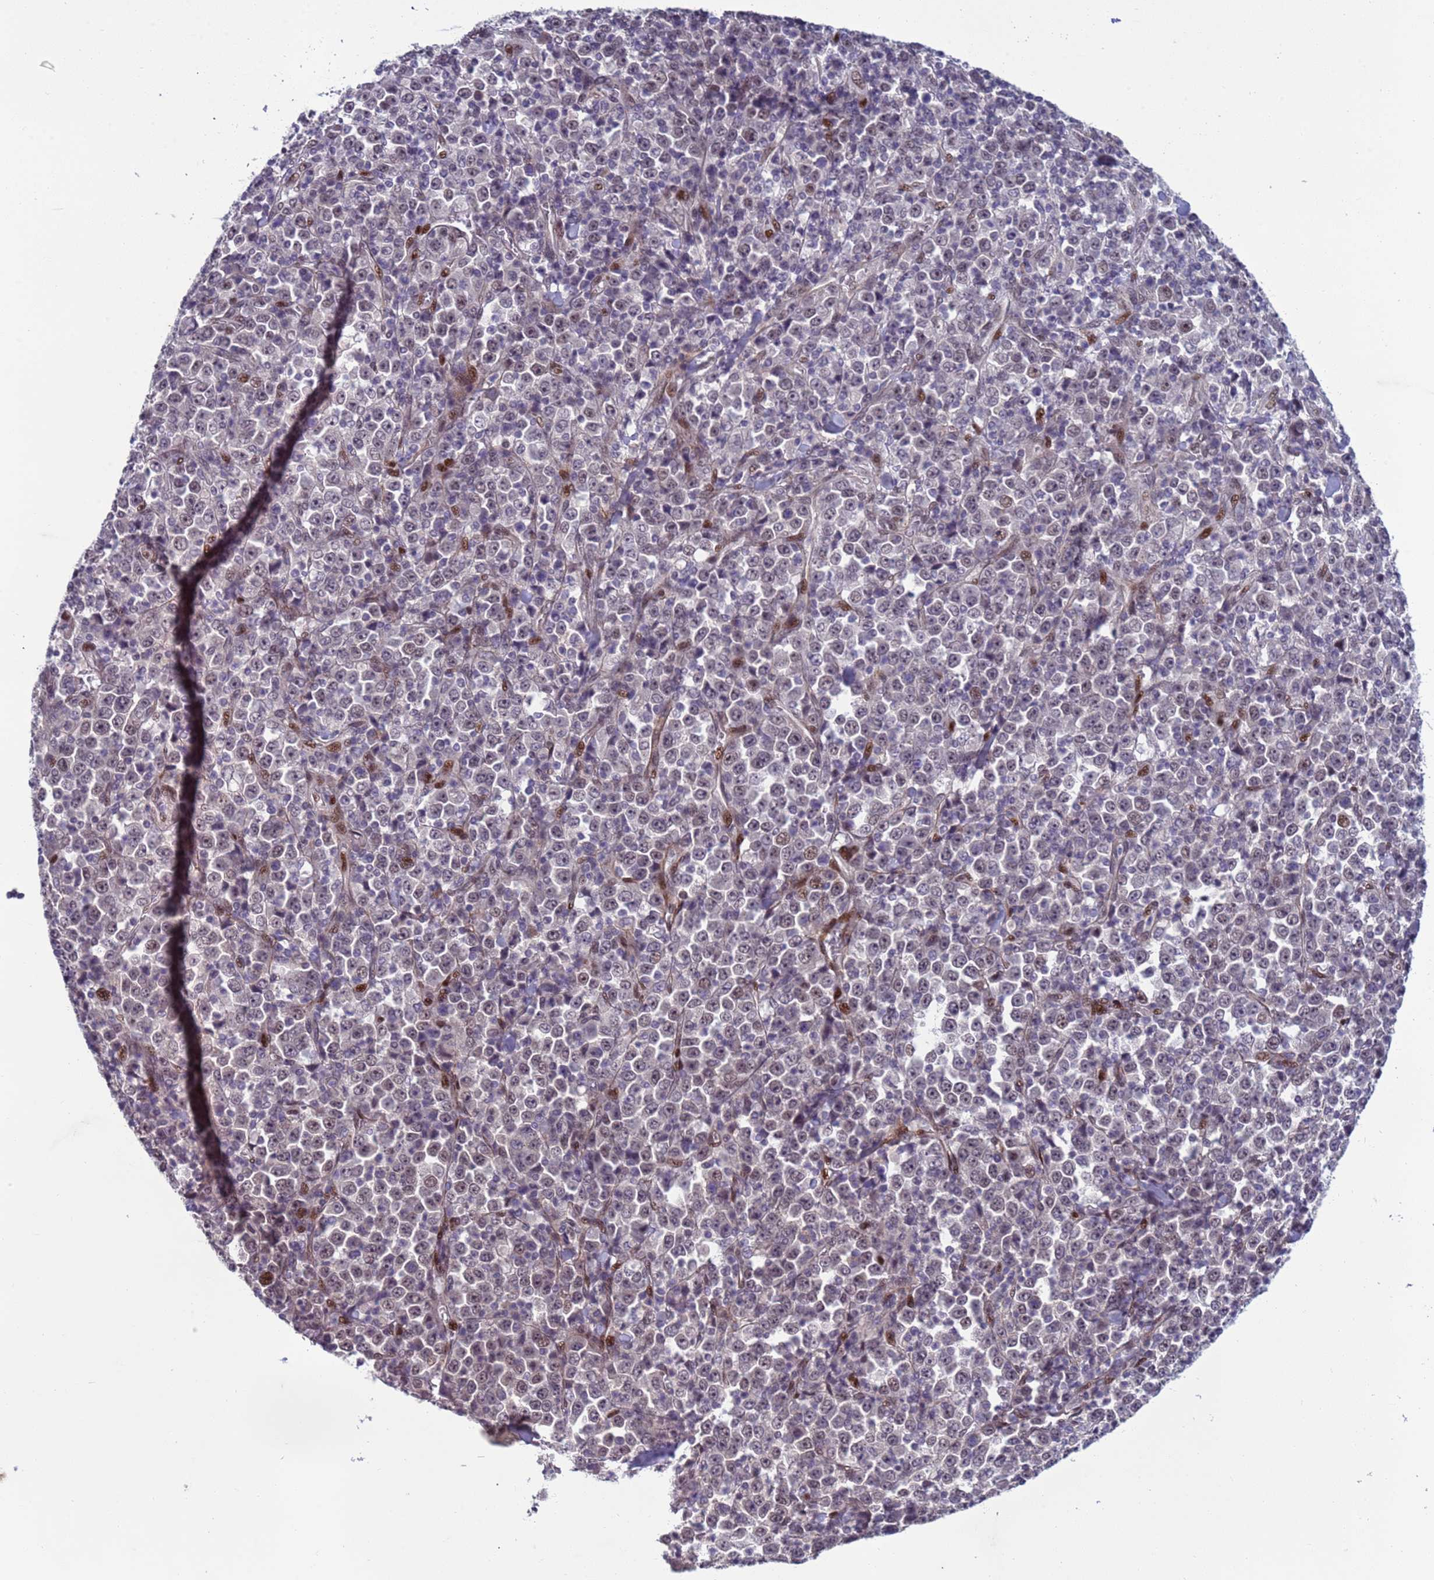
{"staining": {"intensity": "negative", "quantity": "none", "location": "none"}, "tissue": "stomach cancer", "cell_type": "Tumor cells", "image_type": "cancer", "snomed": [{"axis": "morphology", "description": "Normal tissue, NOS"}, {"axis": "morphology", "description": "Adenocarcinoma, NOS"}, {"axis": "topography", "description": "Stomach, upper"}, {"axis": "topography", "description": "Stomach"}], "caption": "Stomach cancer (adenocarcinoma) was stained to show a protein in brown. There is no significant staining in tumor cells.", "gene": "SHC3", "patient": {"sex": "male", "age": 59}}